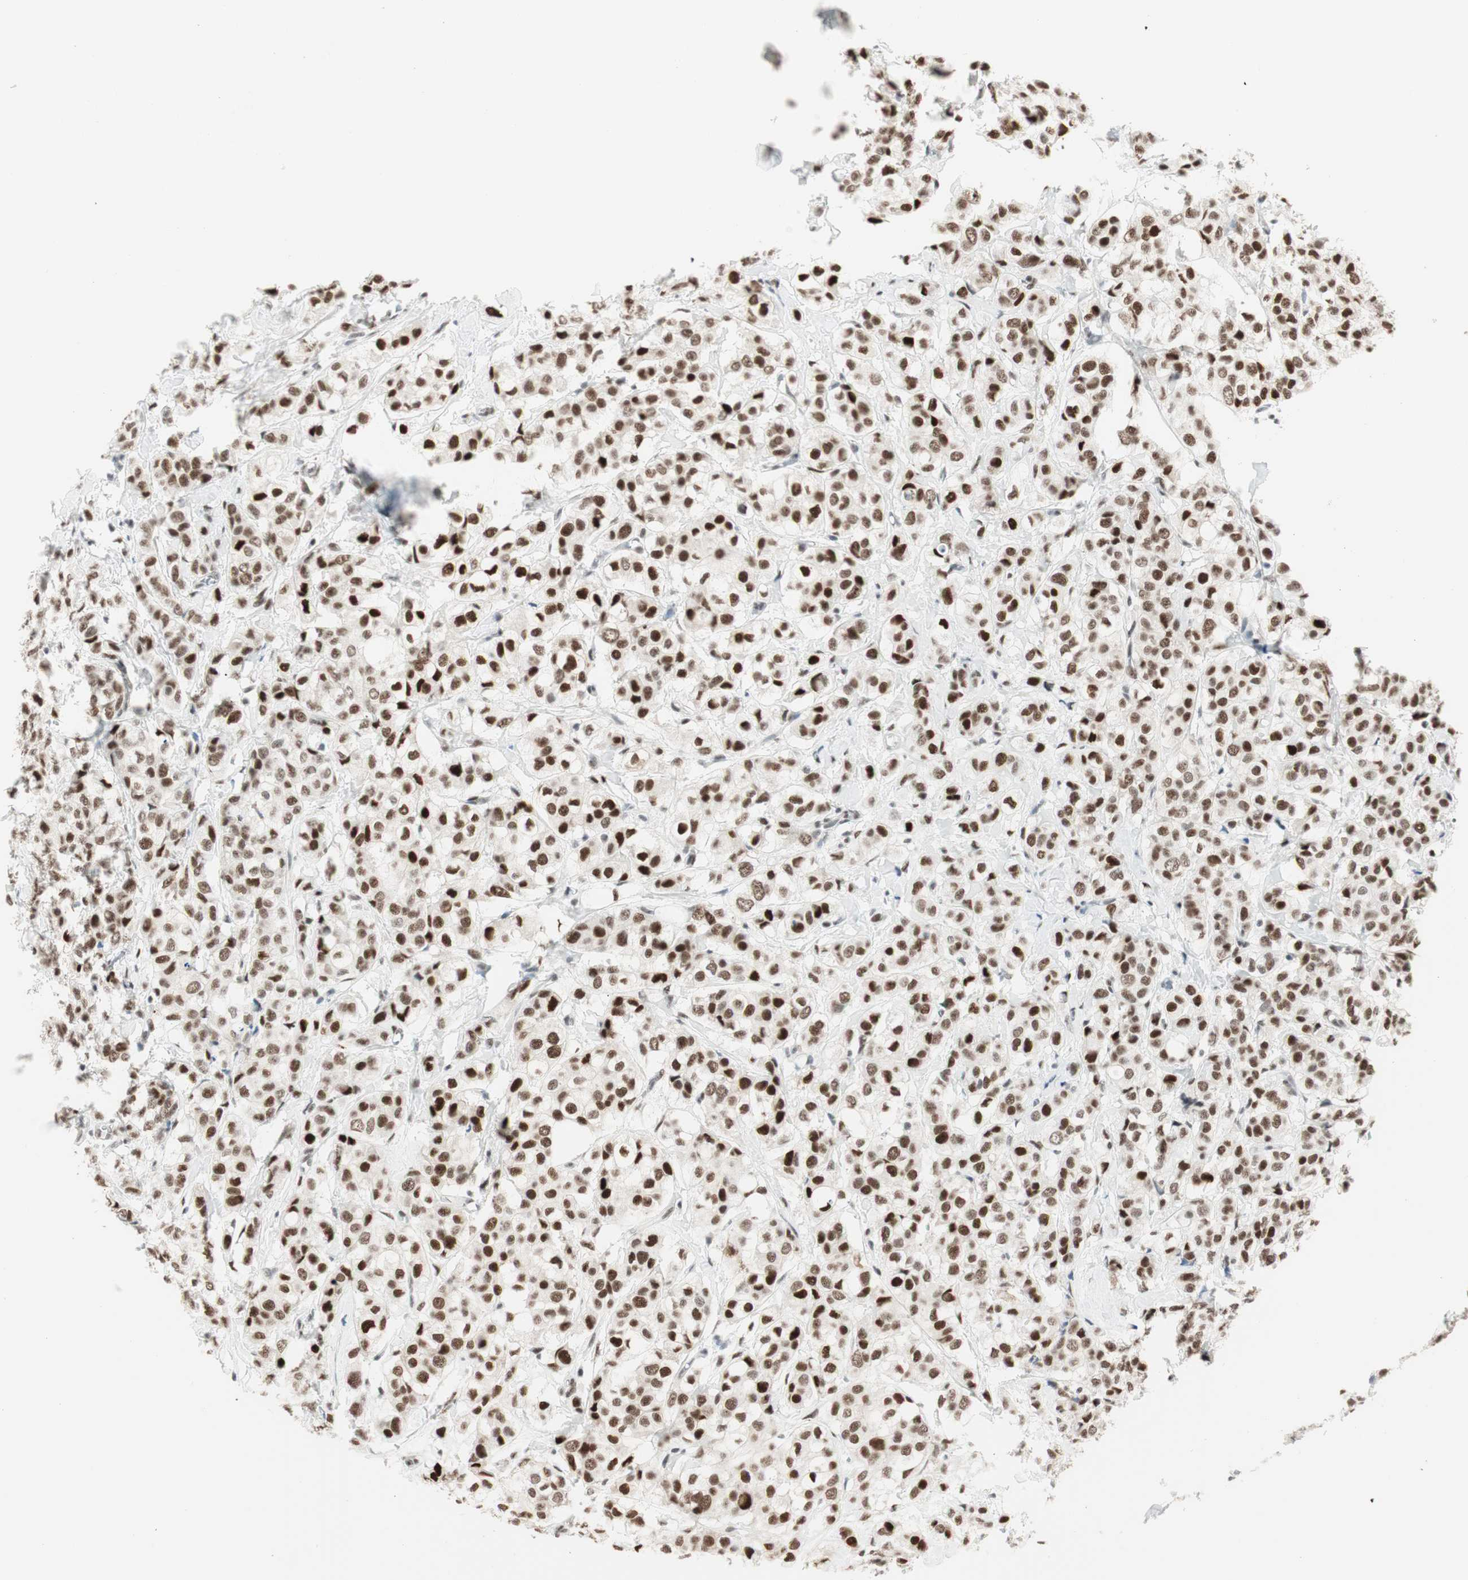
{"staining": {"intensity": "strong", "quantity": ">75%", "location": "nuclear"}, "tissue": "breast cancer", "cell_type": "Tumor cells", "image_type": "cancer", "snomed": [{"axis": "morphology", "description": "Lobular carcinoma"}, {"axis": "topography", "description": "Breast"}], "caption": "This micrograph demonstrates immunohistochemistry (IHC) staining of human breast cancer (lobular carcinoma), with high strong nuclear staining in approximately >75% of tumor cells.", "gene": "HEXIM1", "patient": {"sex": "female", "age": 60}}